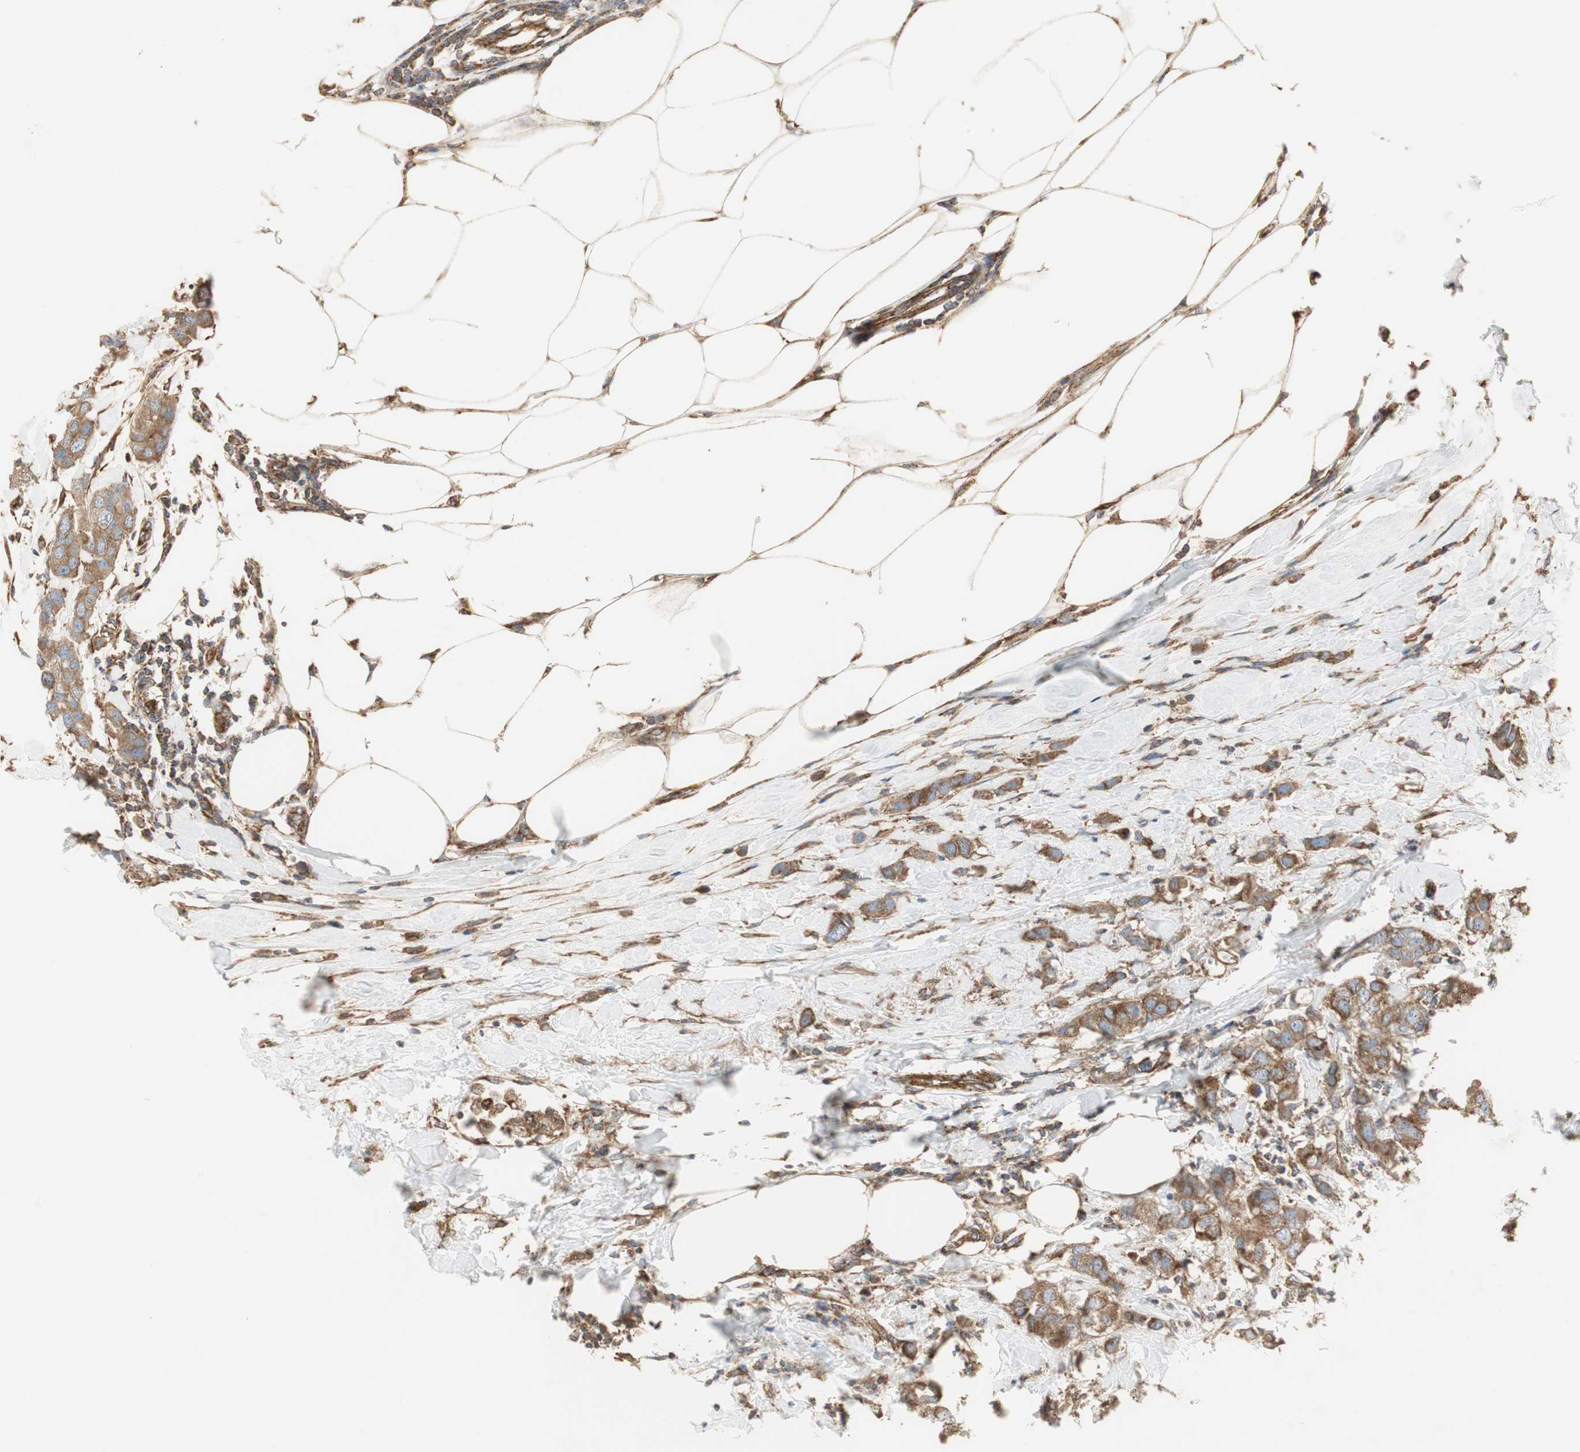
{"staining": {"intensity": "moderate", "quantity": ">75%", "location": "cytoplasmic/membranous"}, "tissue": "breast cancer", "cell_type": "Tumor cells", "image_type": "cancer", "snomed": [{"axis": "morphology", "description": "Duct carcinoma"}, {"axis": "topography", "description": "Breast"}], "caption": "Invasive ductal carcinoma (breast) stained with DAB (3,3'-diaminobenzidine) IHC reveals medium levels of moderate cytoplasmic/membranous expression in about >75% of tumor cells. (DAB (3,3'-diaminobenzidine) = brown stain, brightfield microscopy at high magnification).", "gene": "H6PD", "patient": {"sex": "female", "age": 50}}